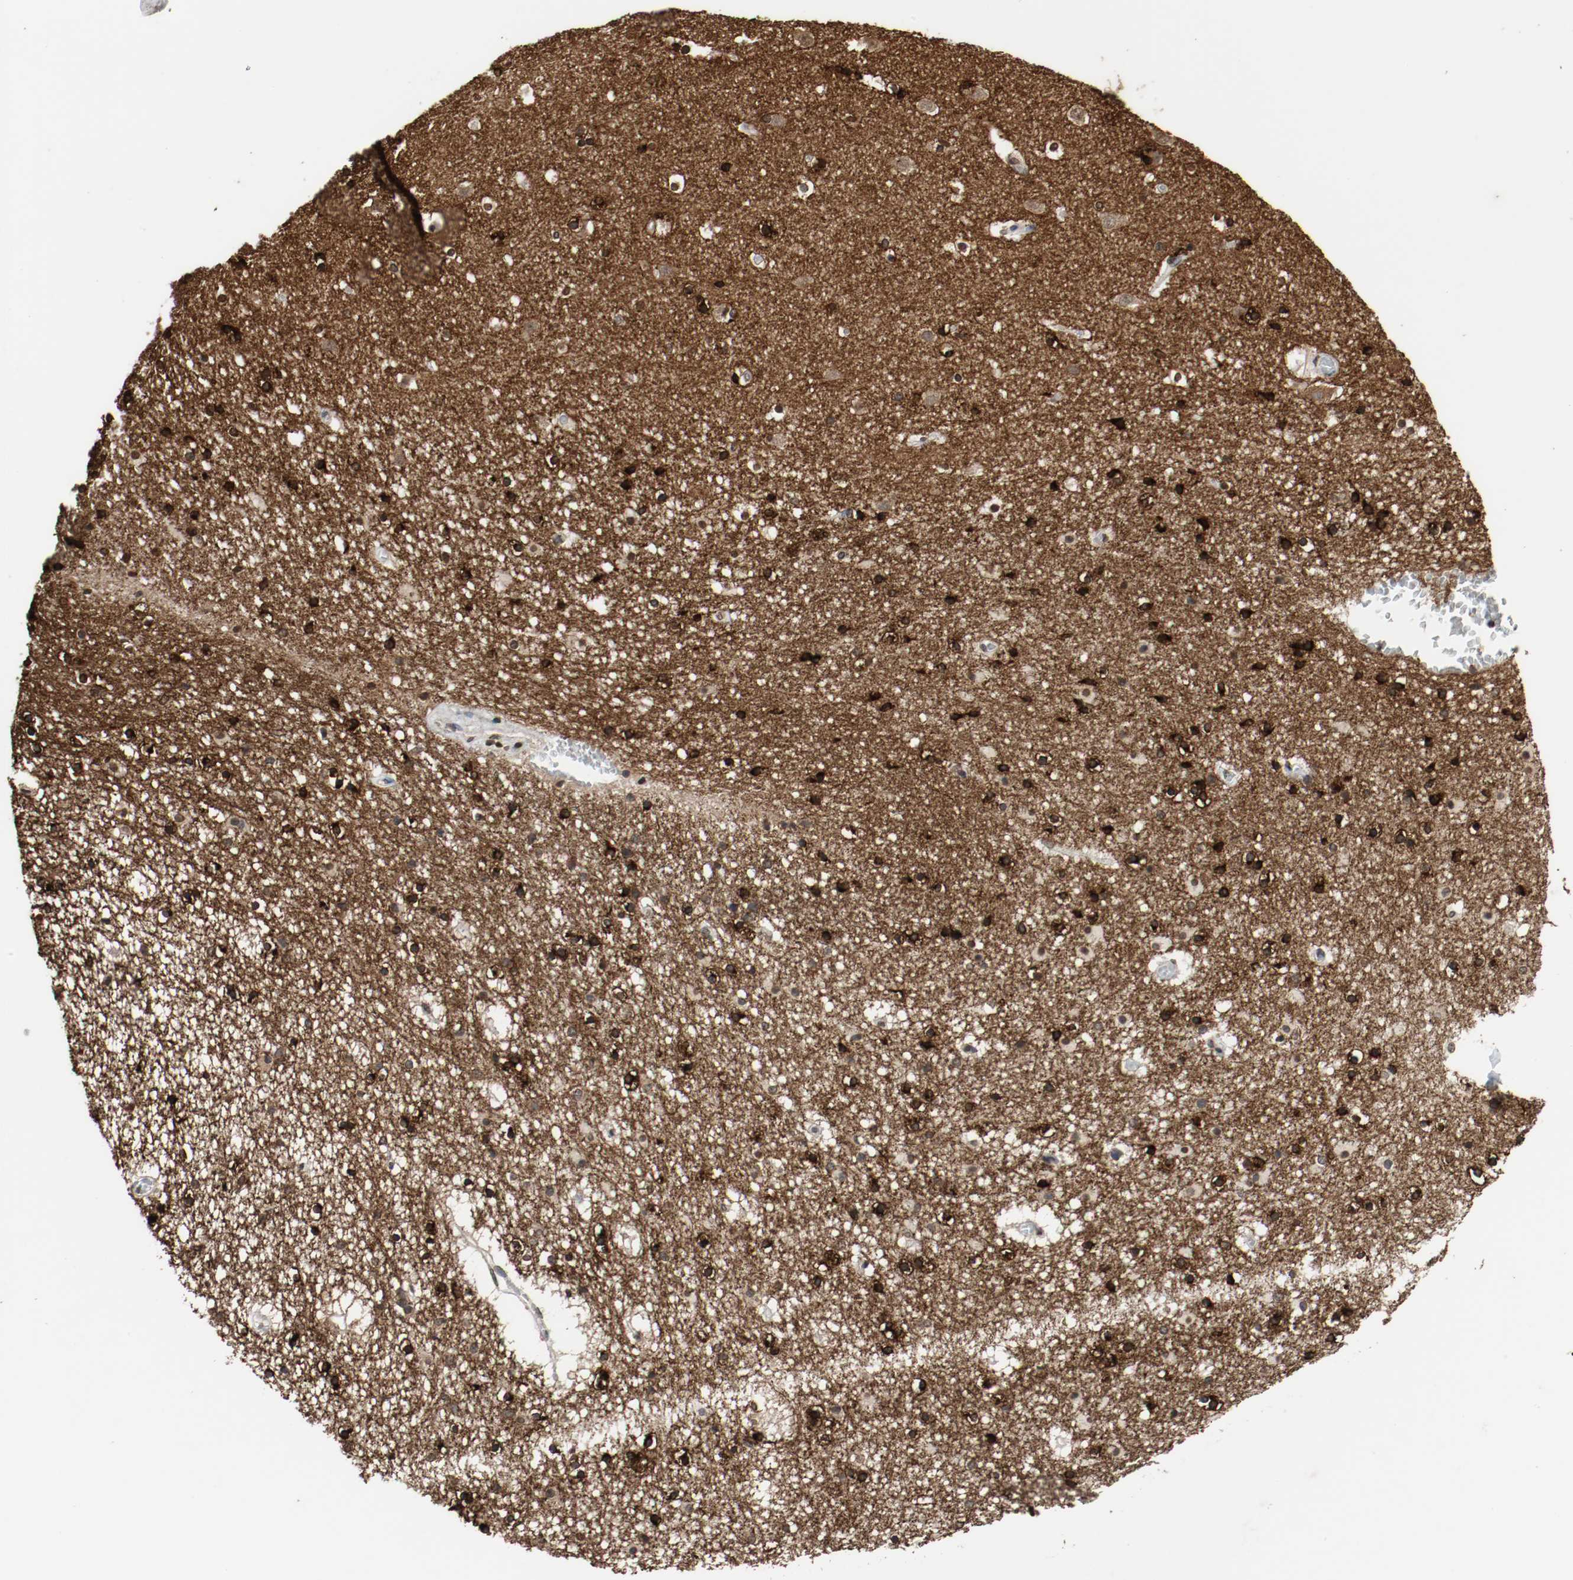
{"staining": {"intensity": "strong", "quantity": ">75%", "location": "cytoplasmic/membranous"}, "tissue": "caudate", "cell_type": "Glial cells", "image_type": "normal", "snomed": [{"axis": "morphology", "description": "Normal tissue, NOS"}, {"axis": "topography", "description": "Lateral ventricle wall"}], "caption": "Immunohistochemistry (DAB (3,3'-diaminobenzidine)) staining of normal human caudate exhibits strong cytoplasmic/membranous protein expression in about >75% of glial cells.", "gene": "RTN4", "patient": {"sex": "male", "age": 45}}